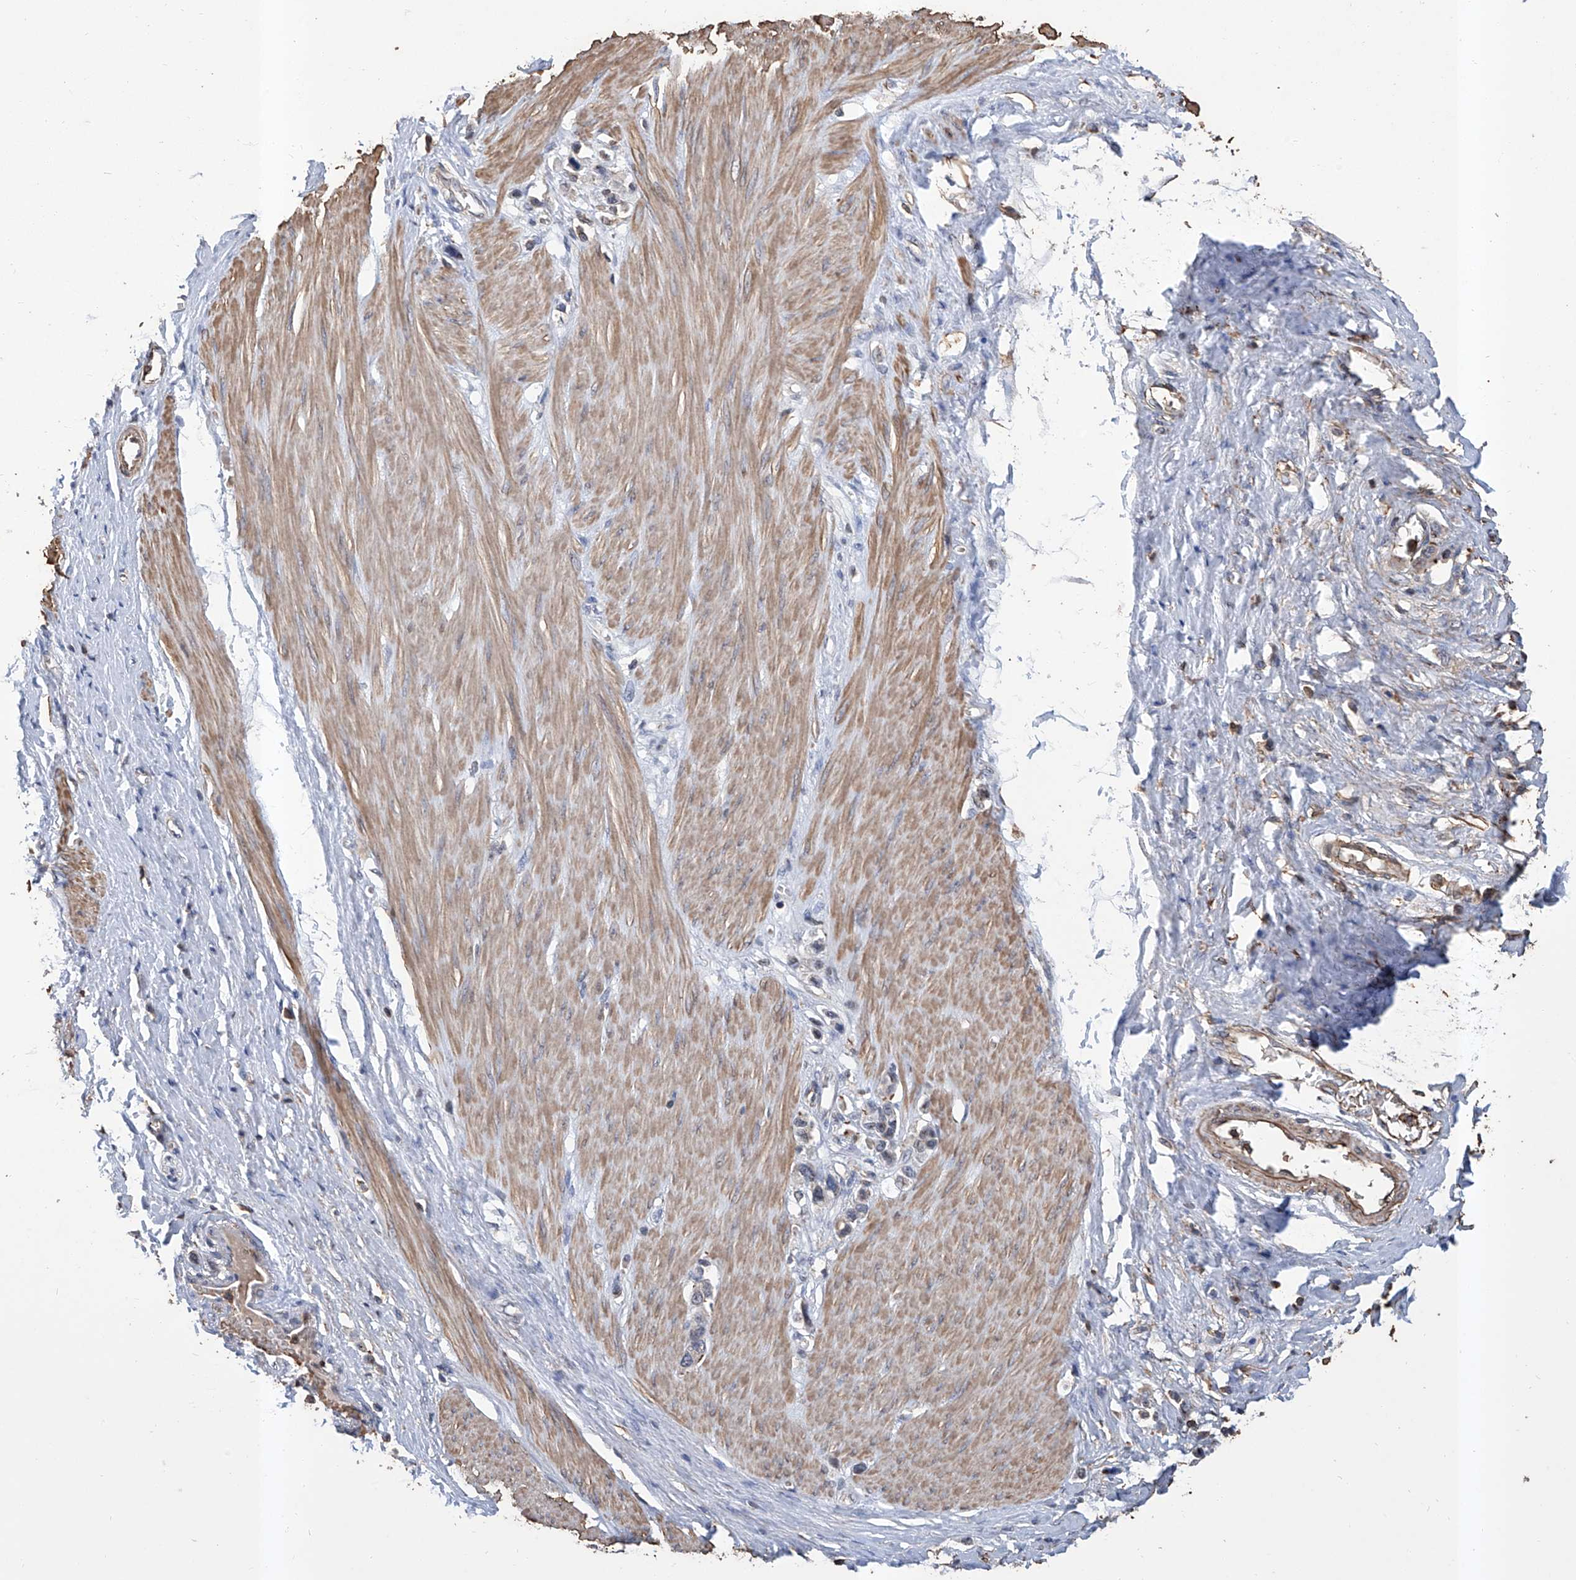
{"staining": {"intensity": "weak", "quantity": "<25%", "location": "cytoplasmic/membranous"}, "tissue": "stomach cancer", "cell_type": "Tumor cells", "image_type": "cancer", "snomed": [{"axis": "morphology", "description": "Adenocarcinoma, NOS"}, {"axis": "topography", "description": "Stomach"}], "caption": "High magnification brightfield microscopy of stomach cancer (adenocarcinoma) stained with DAB (3,3'-diaminobenzidine) (brown) and counterstained with hematoxylin (blue): tumor cells show no significant expression.", "gene": "GPT", "patient": {"sex": "female", "age": 65}}